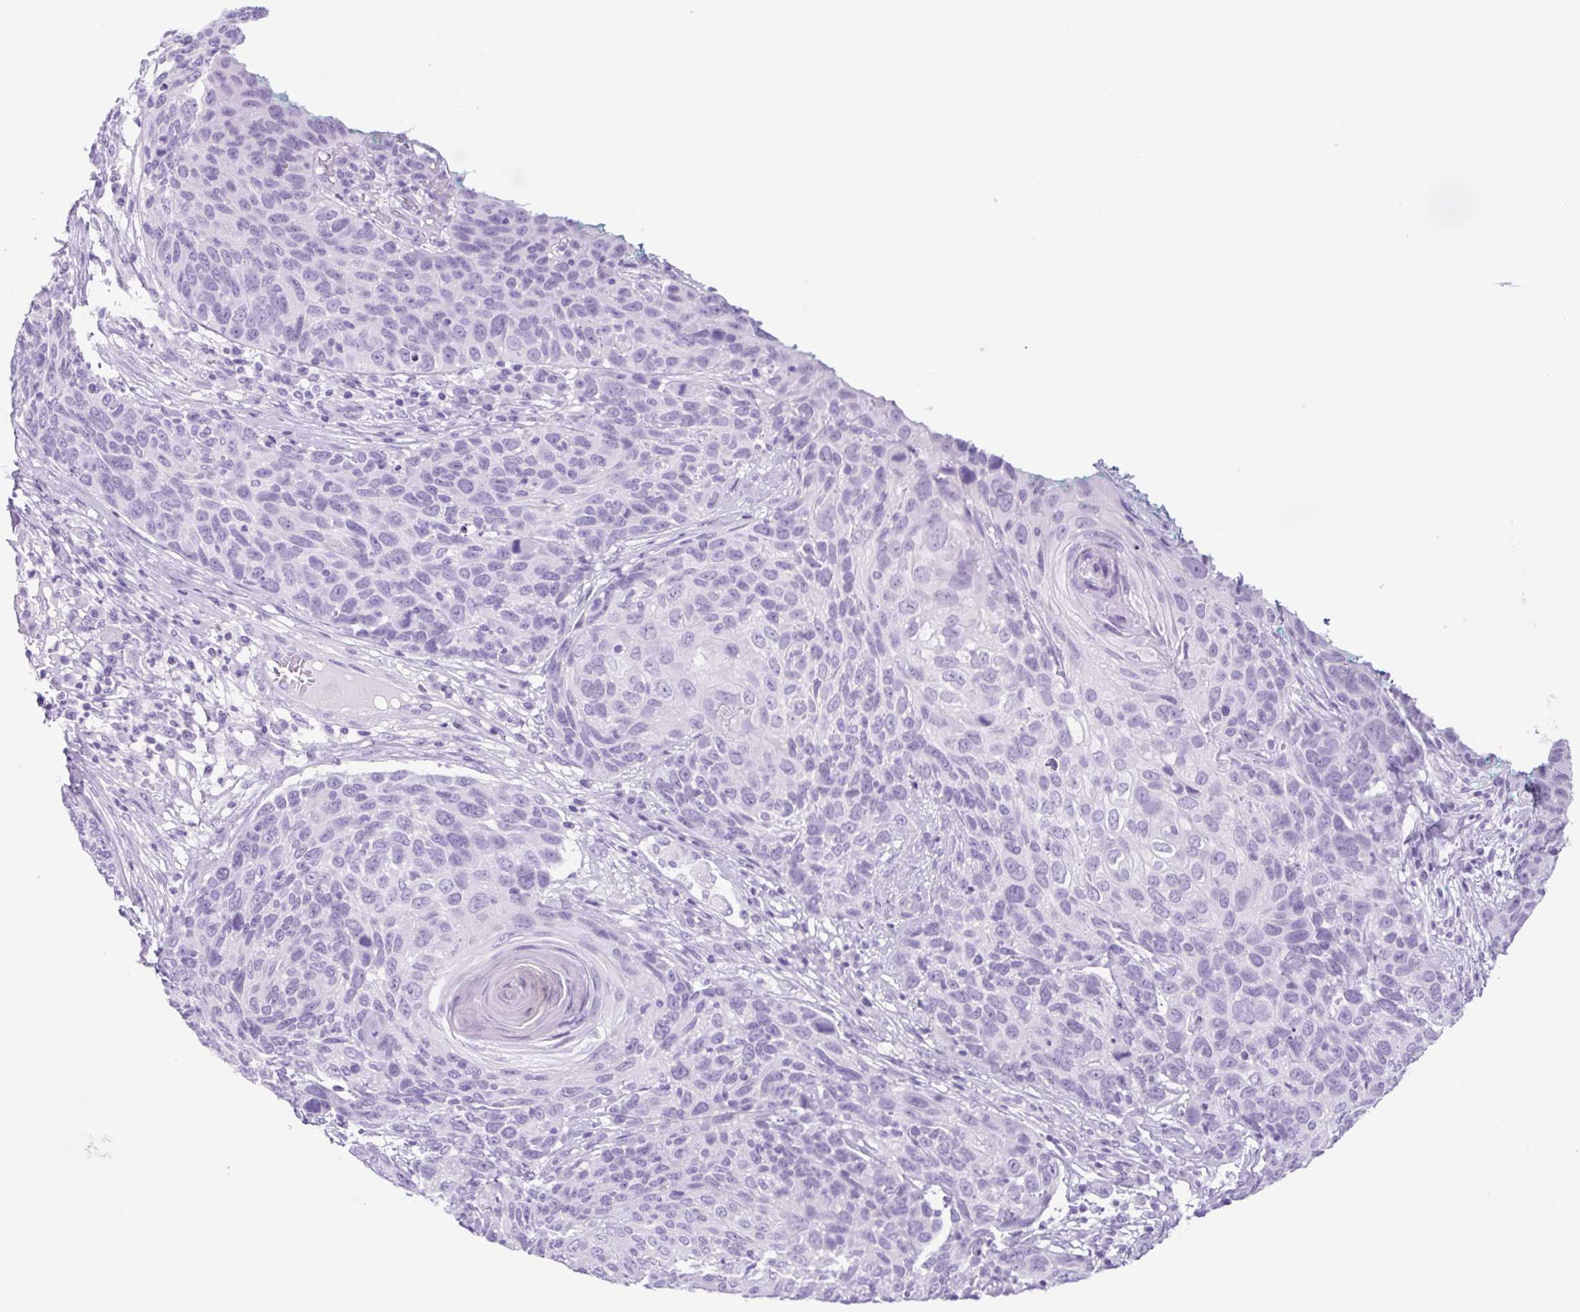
{"staining": {"intensity": "negative", "quantity": "none", "location": "none"}, "tissue": "skin cancer", "cell_type": "Tumor cells", "image_type": "cancer", "snomed": [{"axis": "morphology", "description": "Squamous cell carcinoma, NOS"}, {"axis": "topography", "description": "Skin"}], "caption": "Micrograph shows no significant protein positivity in tumor cells of squamous cell carcinoma (skin).", "gene": "CYP21A2", "patient": {"sex": "male", "age": 92}}